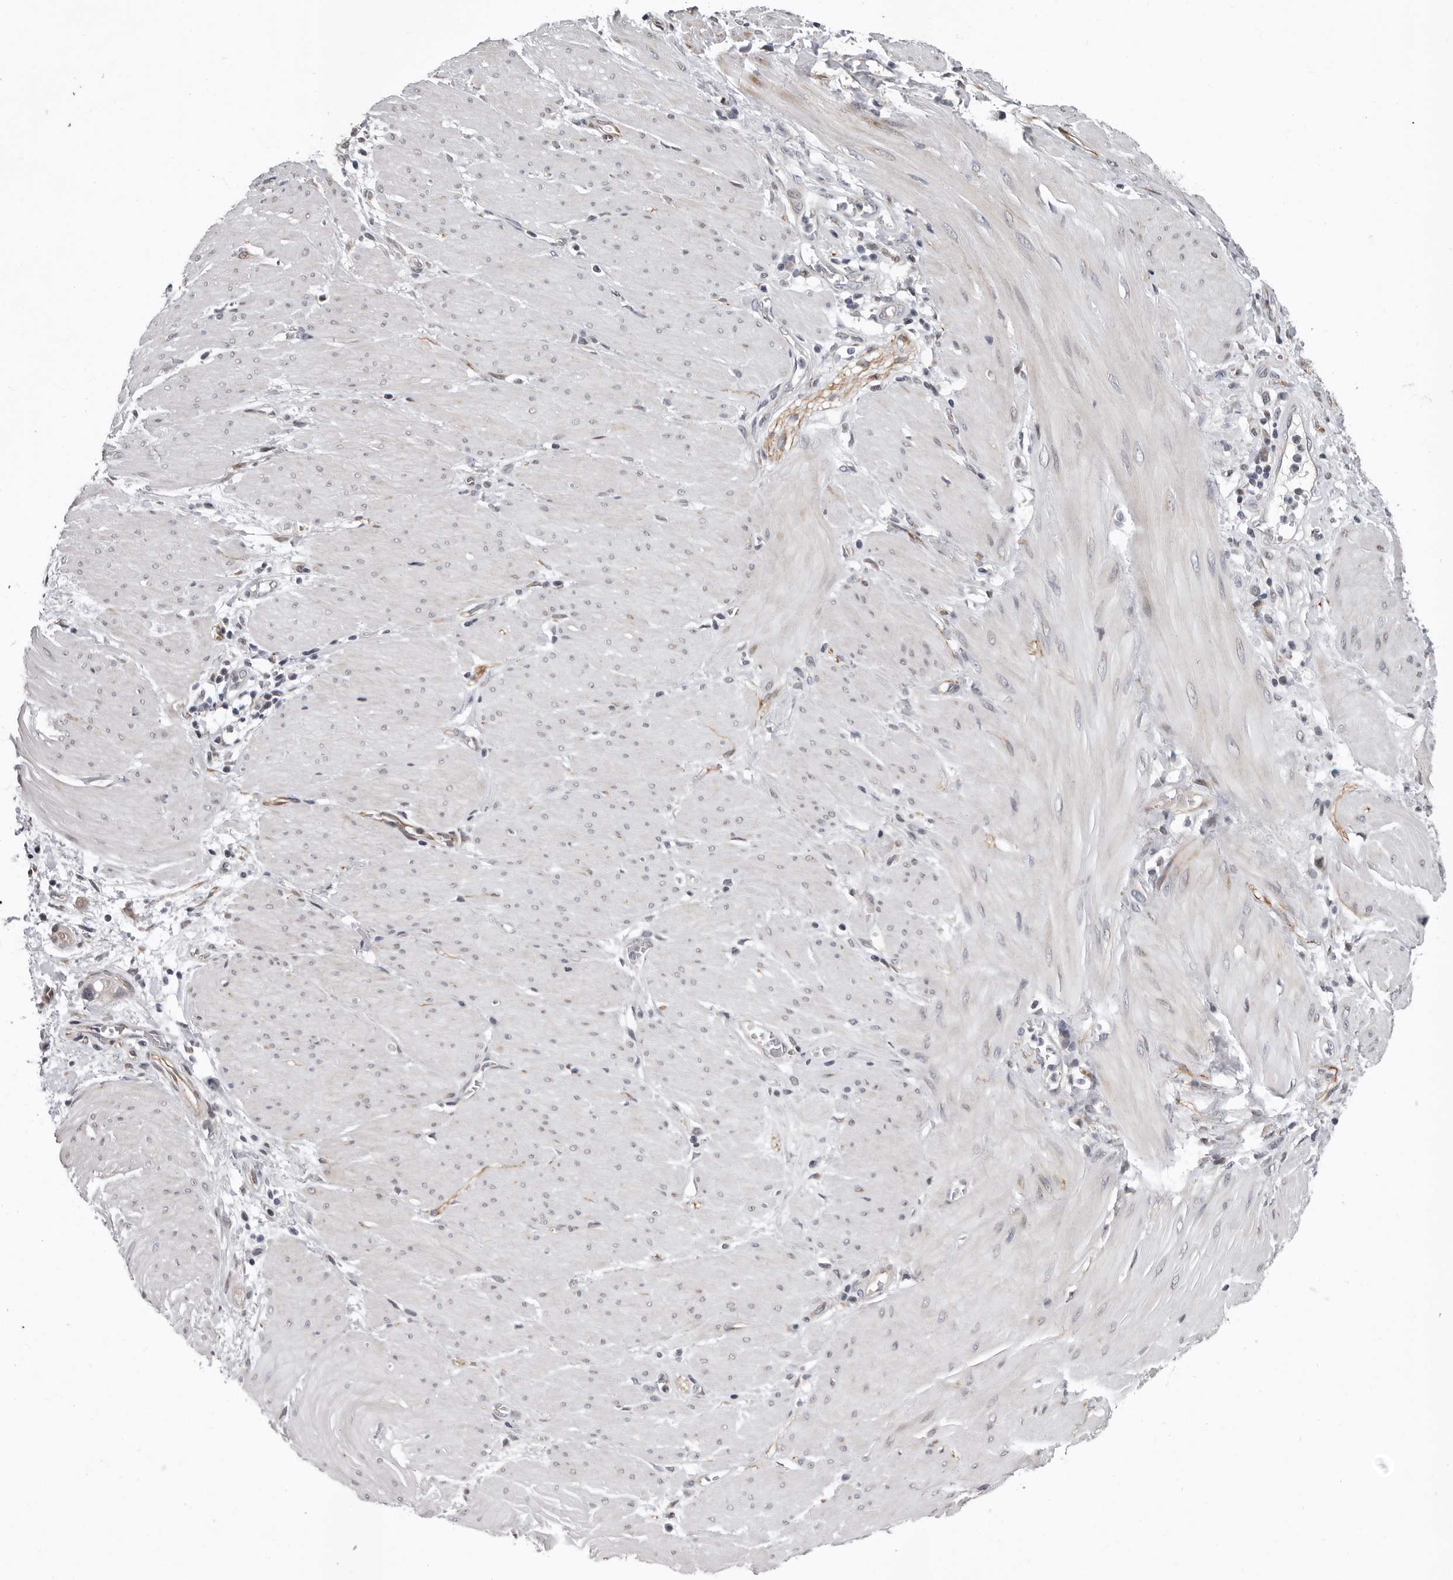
{"staining": {"intensity": "negative", "quantity": "none", "location": "none"}, "tissue": "stomach cancer", "cell_type": "Tumor cells", "image_type": "cancer", "snomed": [{"axis": "morphology", "description": "Adenocarcinoma, NOS"}, {"axis": "topography", "description": "Stomach"}, {"axis": "topography", "description": "Stomach, lower"}], "caption": "This is a histopathology image of IHC staining of stomach cancer, which shows no expression in tumor cells.", "gene": "RALGPS2", "patient": {"sex": "female", "age": 48}}